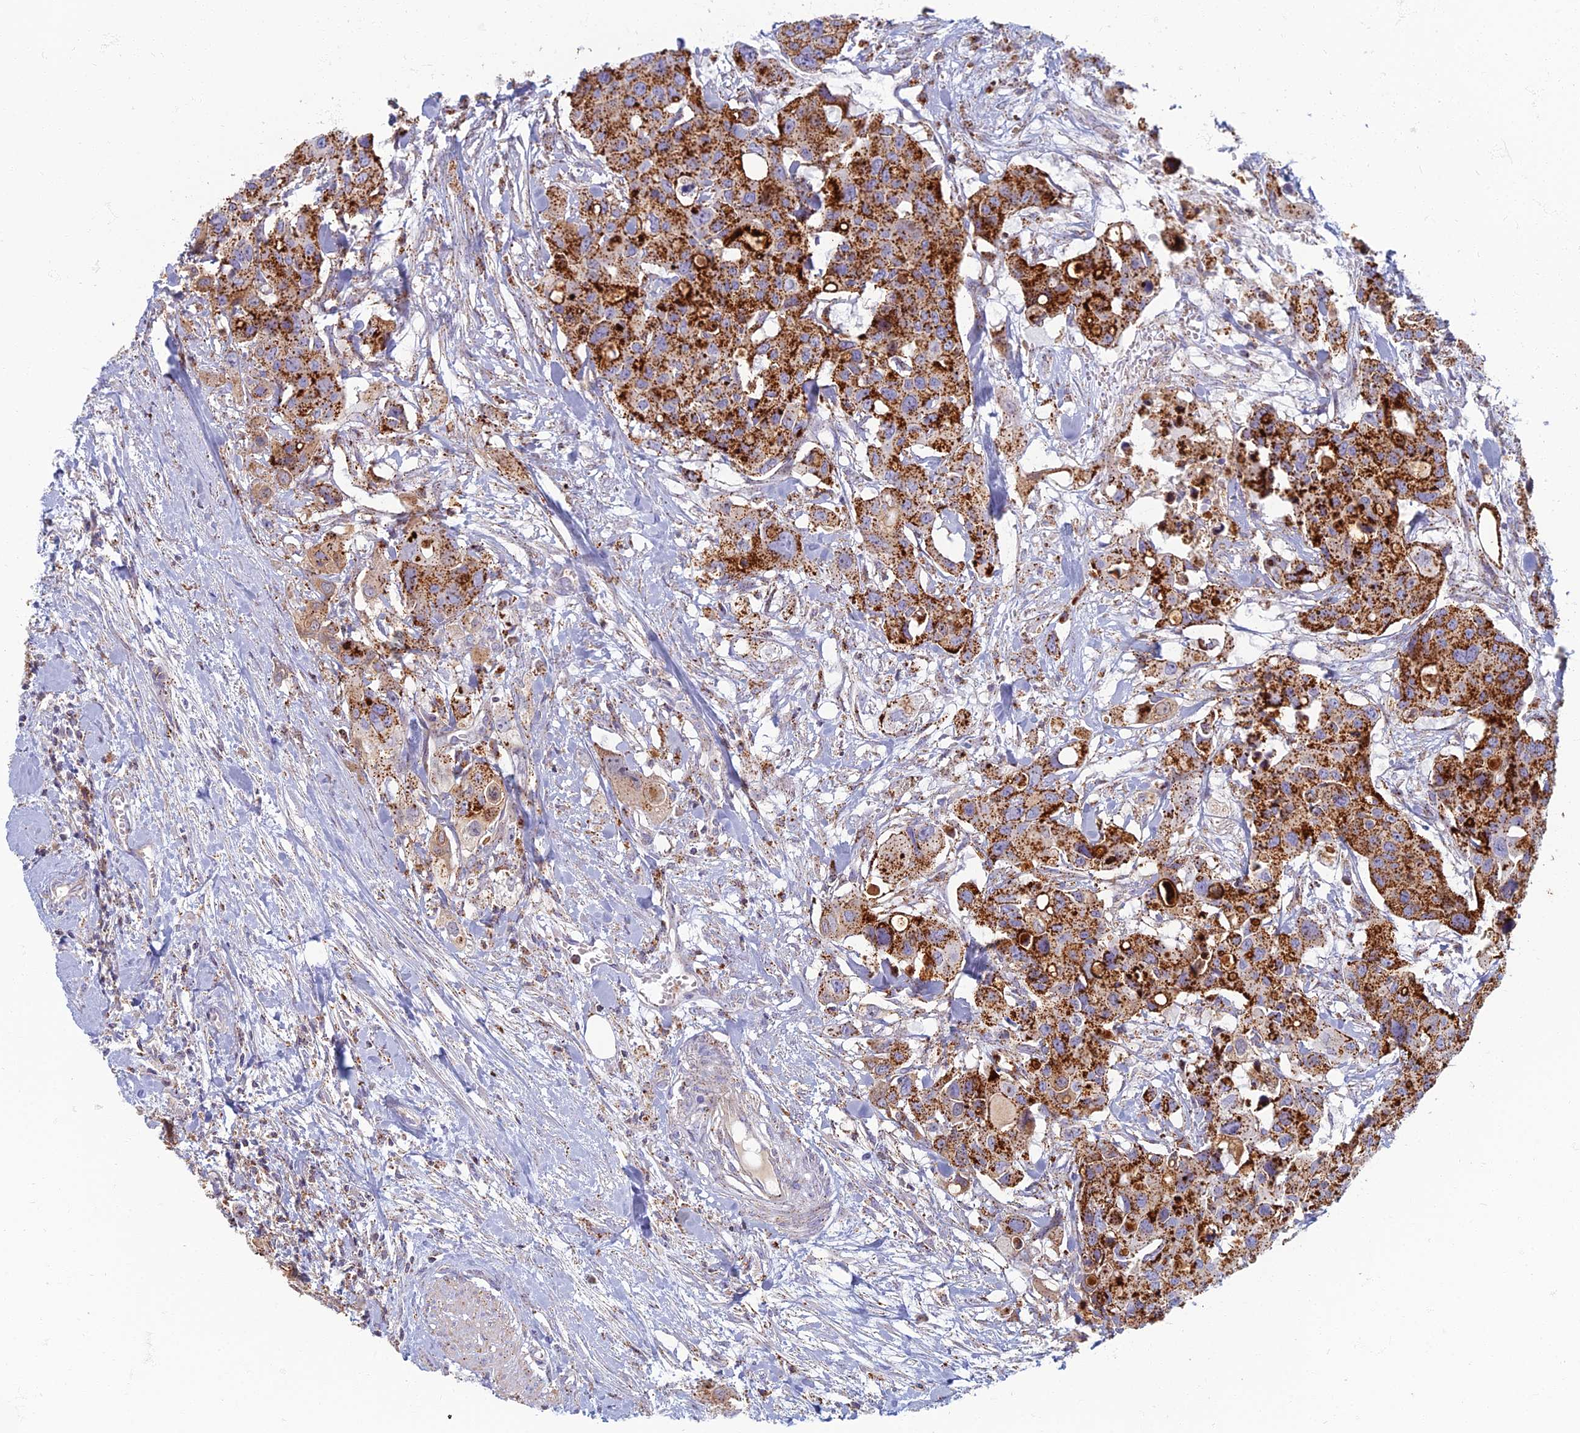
{"staining": {"intensity": "strong", "quantity": ">75%", "location": "cytoplasmic/membranous"}, "tissue": "colorectal cancer", "cell_type": "Tumor cells", "image_type": "cancer", "snomed": [{"axis": "morphology", "description": "Adenocarcinoma, NOS"}, {"axis": "topography", "description": "Colon"}], "caption": "Brown immunohistochemical staining in colorectal adenocarcinoma reveals strong cytoplasmic/membranous expression in approximately >75% of tumor cells. (brown staining indicates protein expression, while blue staining denotes nuclei).", "gene": "CHMP4B", "patient": {"sex": "male", "age": 77}}